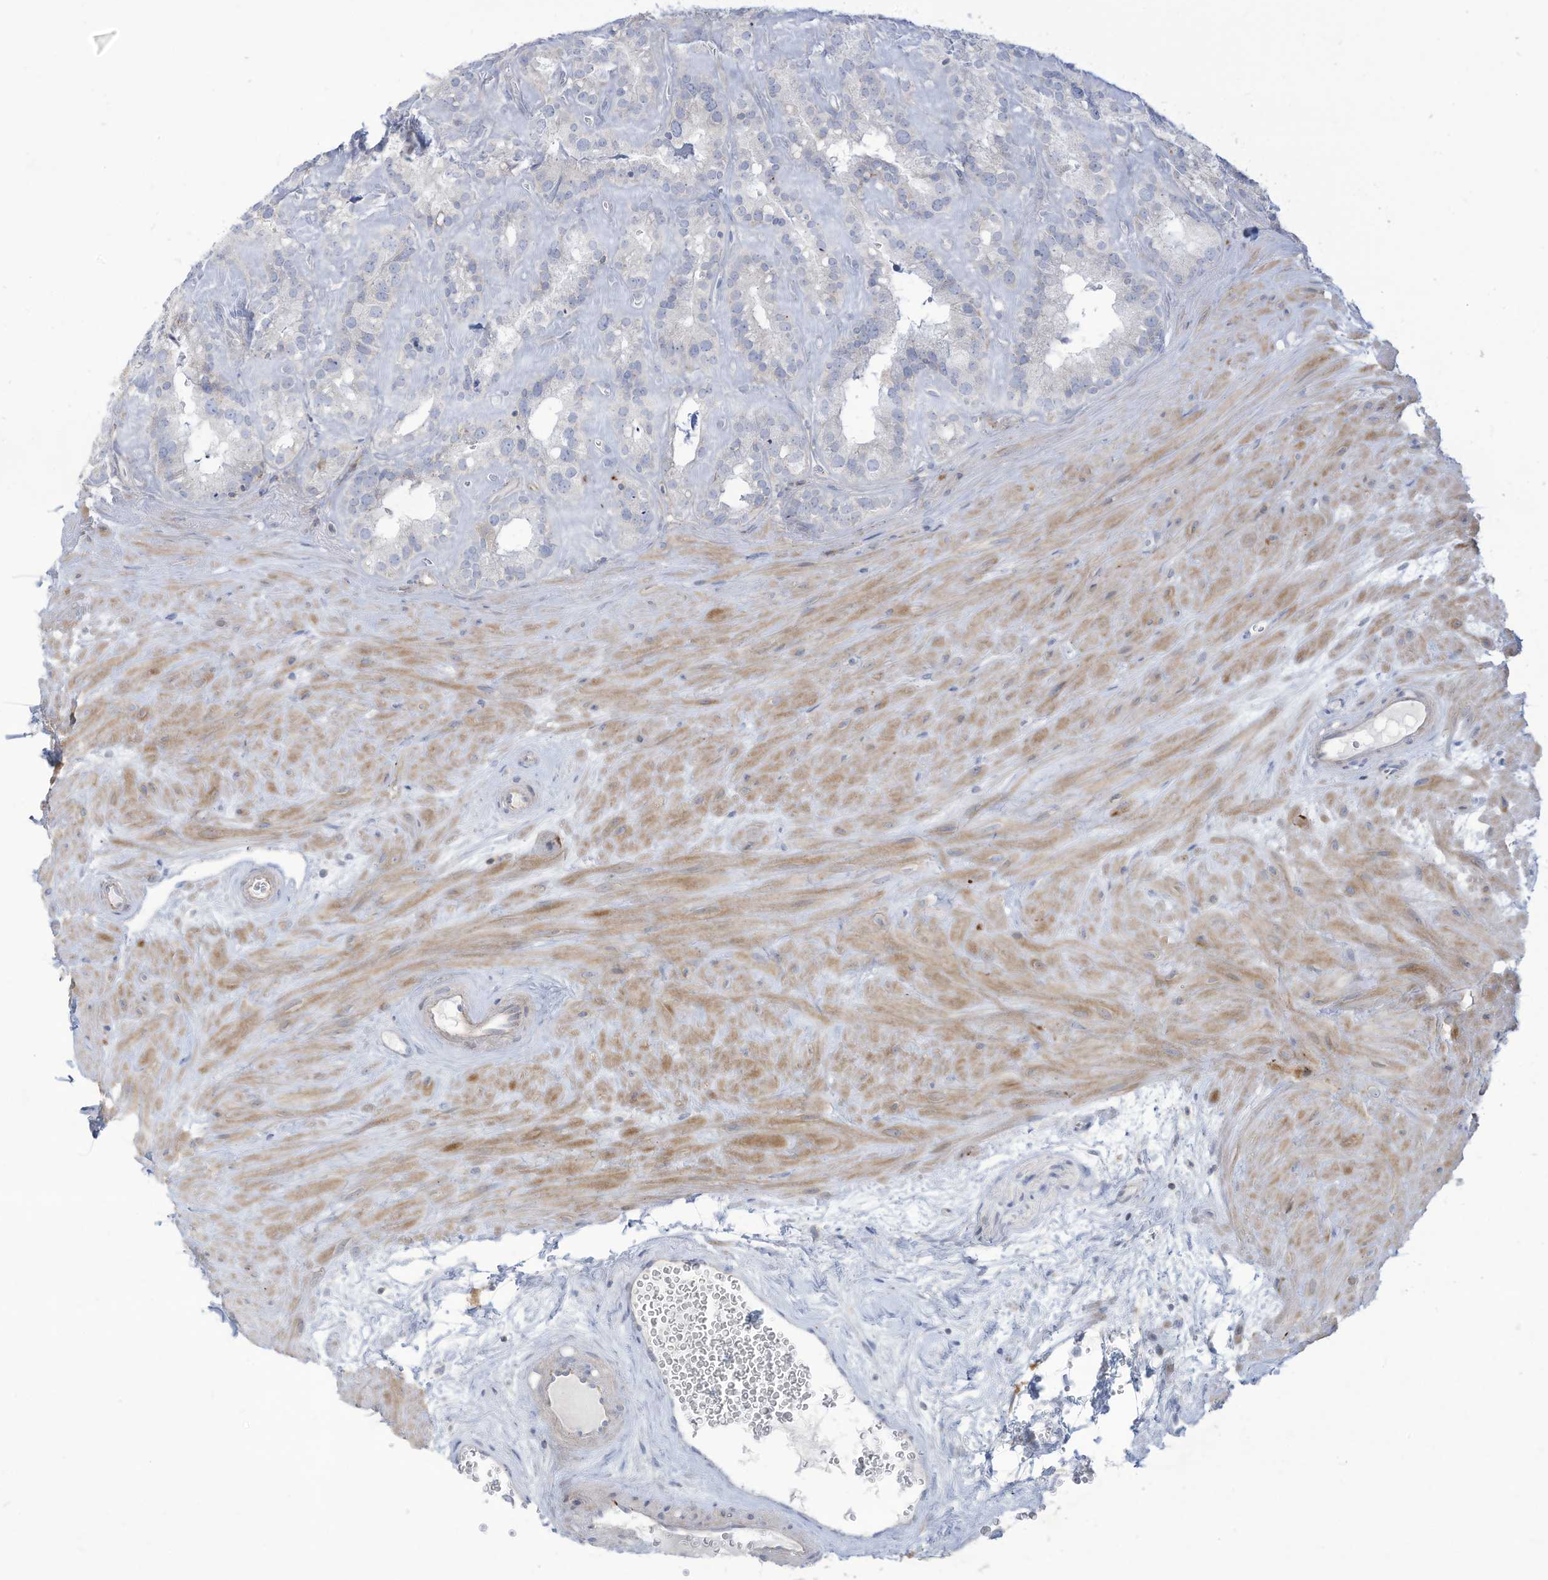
{"staining": {"intensity": "negative", "quantity": "none", "location": "none"}, "tissue": "seminal vesicle", "cell_type": "Glandular cells", "image_type": "normal", "snomed": [{"axis": "morphology", "description": "Normal tissue, NOS"}, {"axis": "topography", "description": "Prostate"}, {"axis": "topography", "description": "Seminal veicle"}], "caption": "Immunohistochemistry histopathology image of unremarkable seminal vesicle: seminal vesicle stained with DAB (3,3'-diaminobenzidine) exhibits no significant protein positivity in glandular cells.", "gene": "THNSL2", "patient": {"sex": "male", "age": 59}}